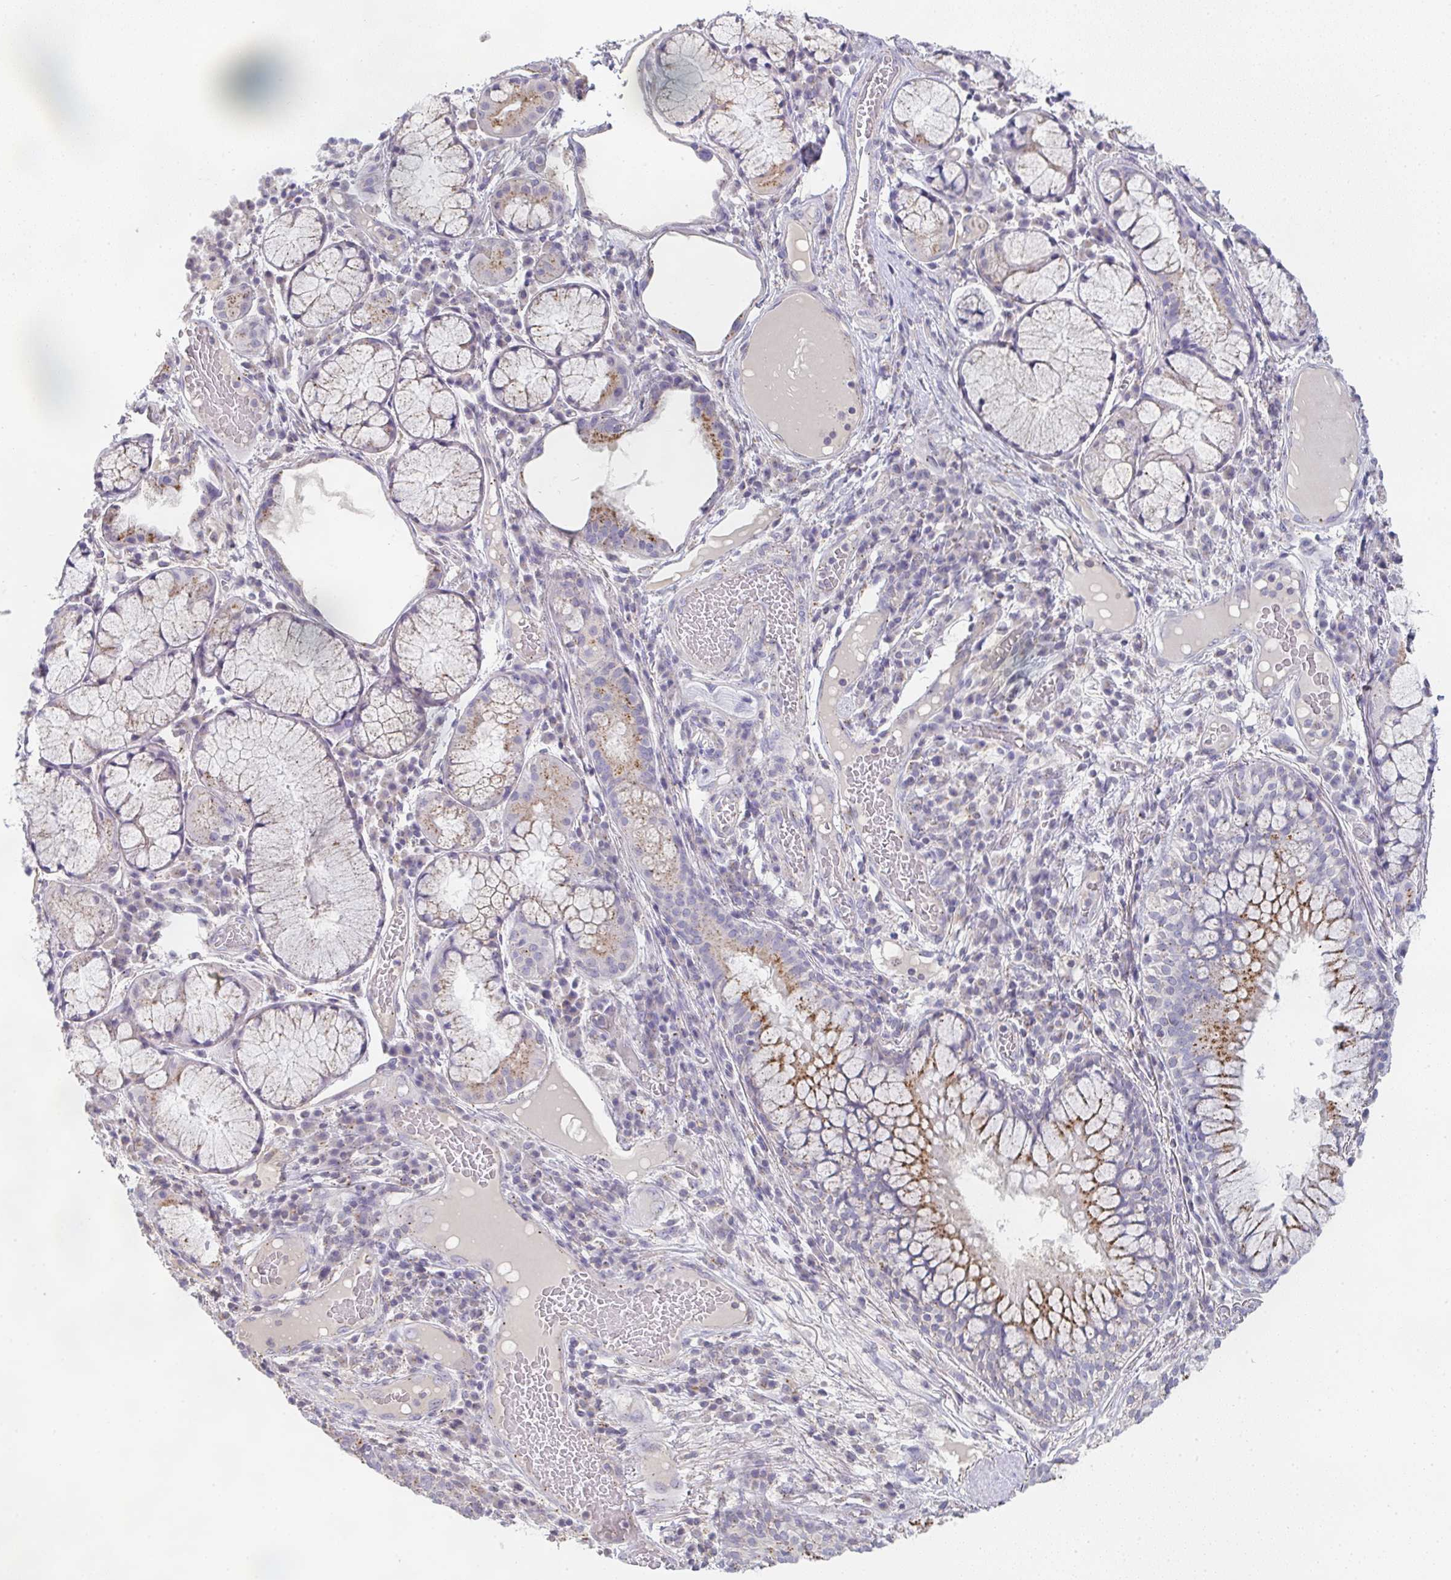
{"staining": {"intensity": "moderate", "quantity": "<25%", "location": "cytoplasmic/membranous"}, "tissue": "bronchus", "cell_type": "Respiratory epithelial cells", "image_type": "normal", "snomed": [{"axis": "morphology", "description": "Normal tissue, NOS"}, {"axis": "topography", "description": "Cartilage tissue"}, {"axis": "topography", "description": "Bronchus"}], "caption": "Protein expression analysis of benign bronchus reveals moderate cytoplasmic/membranous positivity in about <25% of respiratory epithelial cells.", "gene": "CHMP5", "patient": {"sex": "male", "age": 56}}